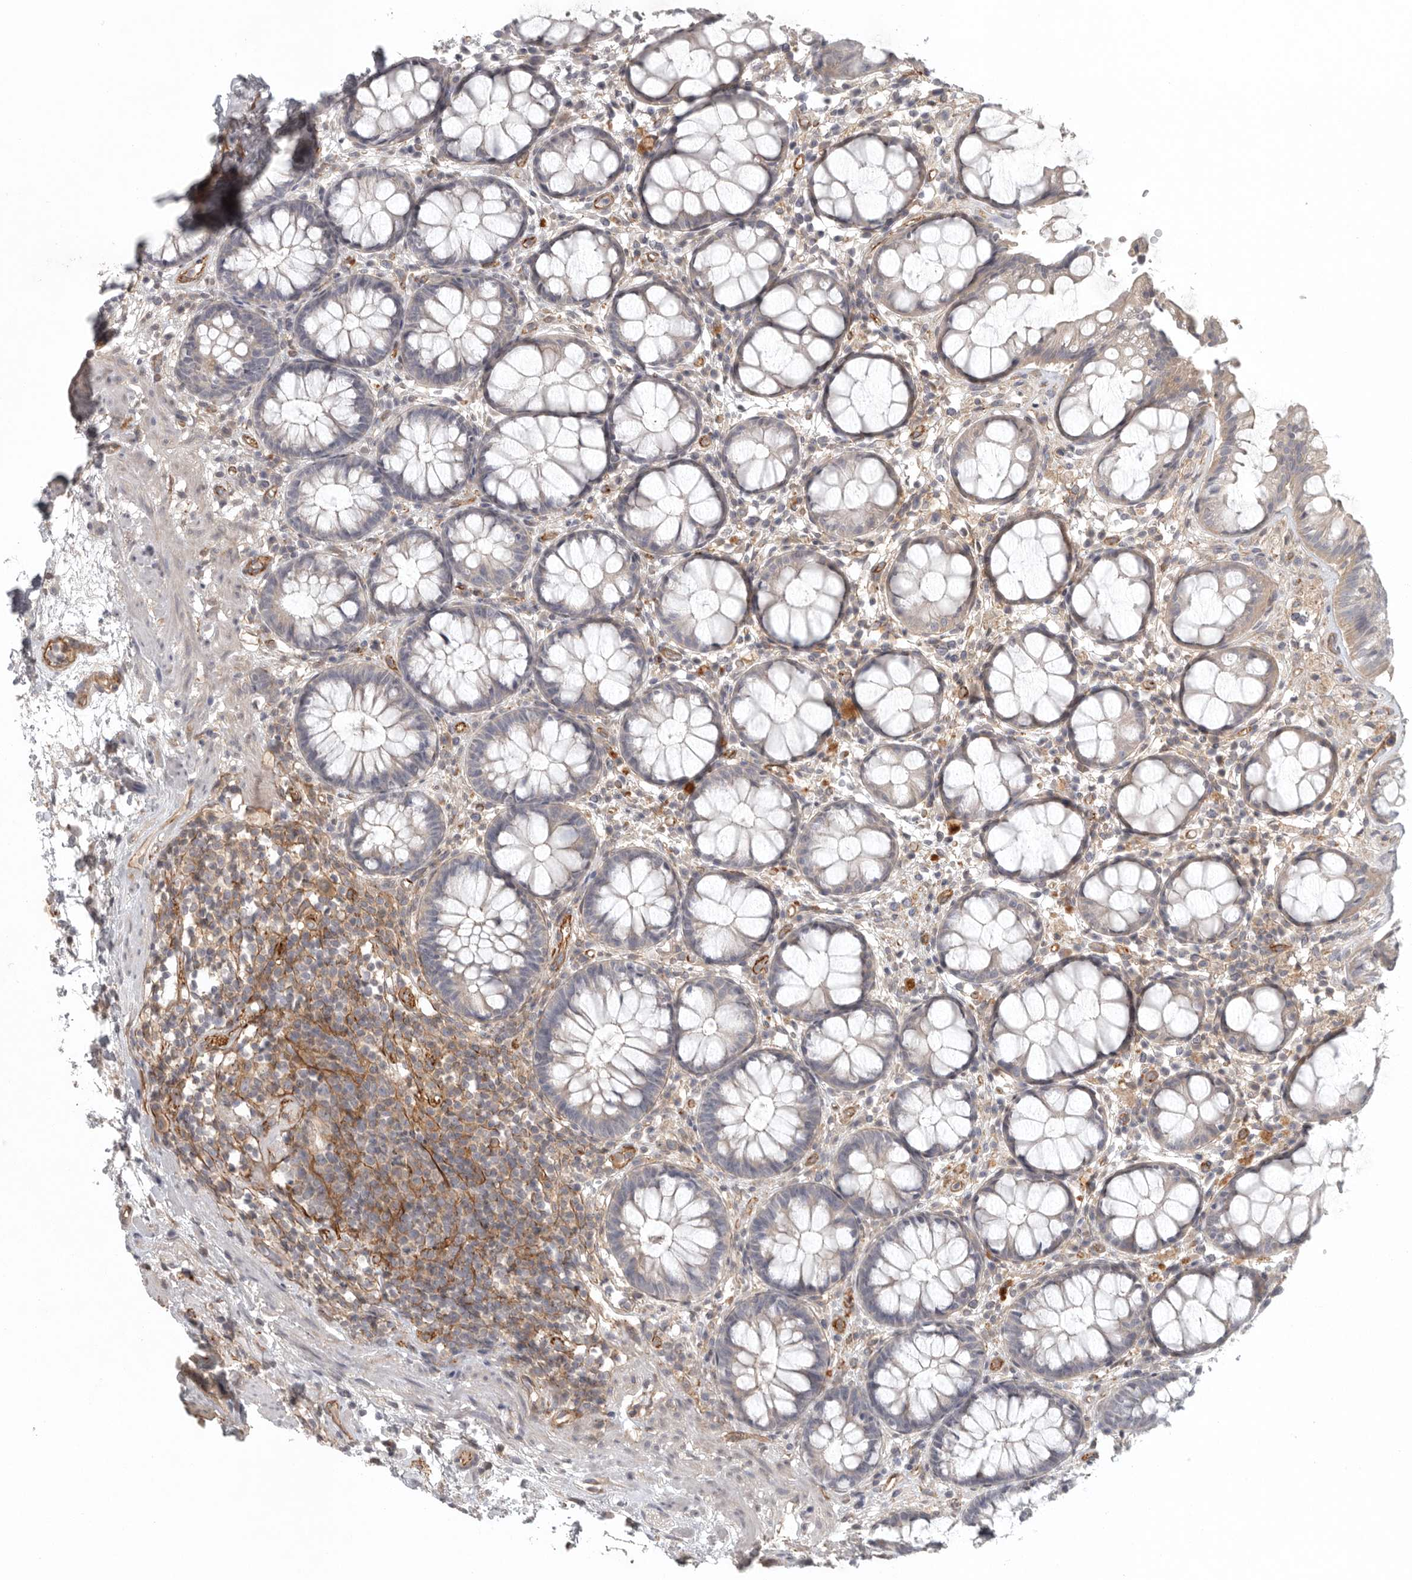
{"staining": {"intensity": "weak", "quantity": "25%-75%", "location": "cytoplasmic/membranous"}, "tissue": "rectum", "cell_type": "Glandular cells", "image_type": "normal", "snomed": [{"axis": "morphology", "description": "Normal tissue, NOS"}, {"axis": "topography", "description": "Rectum"}], "caption": "A low amount of weak cytoplasmic/membranous staining is appreciated in about 25%-75% of glandular cells in benign rectum. The staining is performed using DAB (3,3'-diaminobenzidine) brown chromogen to label protein expression. The nuclei are counter-stained blue using hematoxylin.", "gene": "LONRF1", "patient": {"sex": "male", "age": 64}}